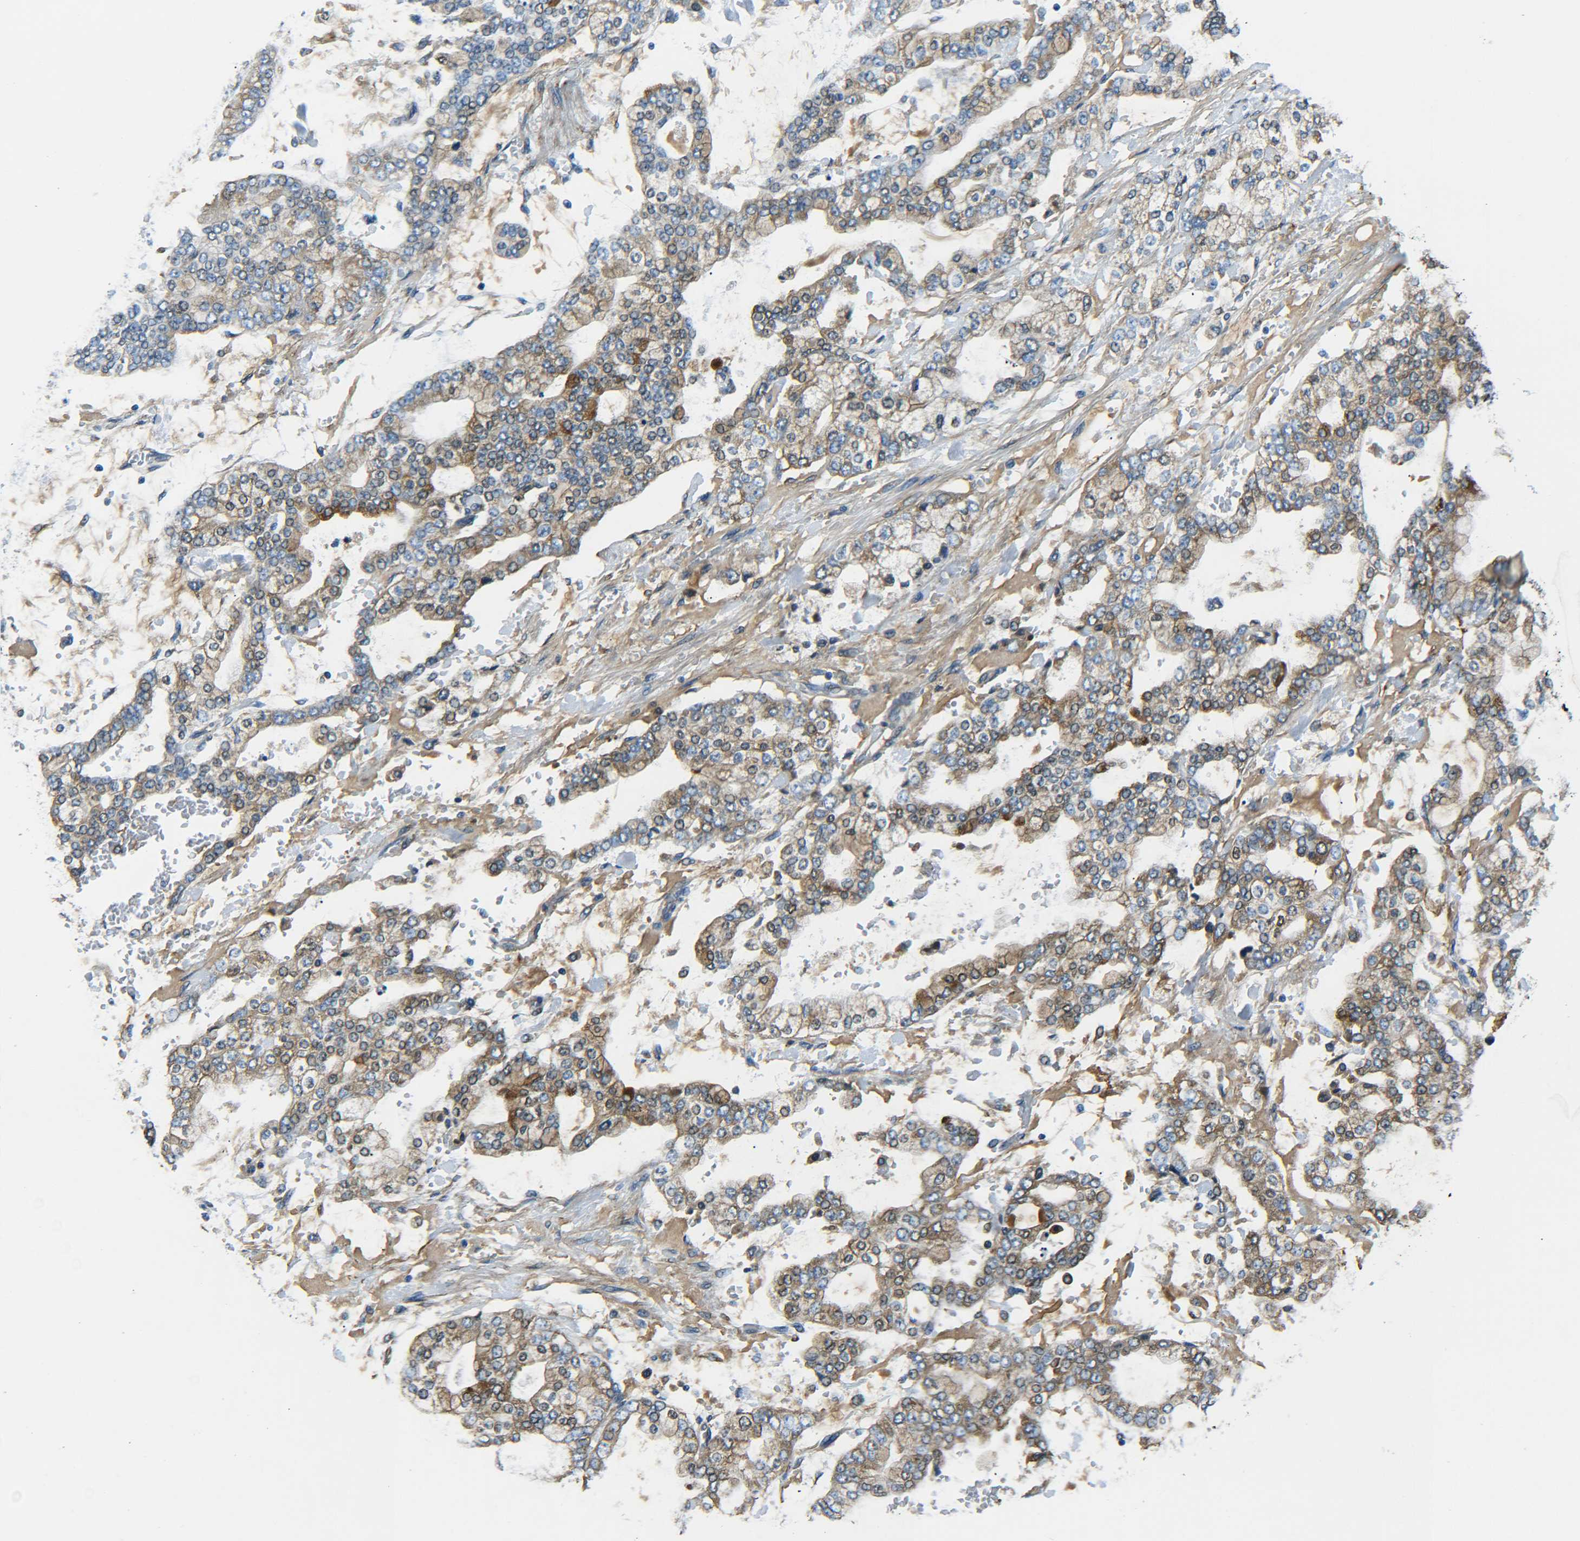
{"staining": {"intensity": "moderate", "quantity": "<25%", "location": "cytoplasmic/membranous"}, "tissue": "stomach cancer", "cell_type": "Tumor cells", "image_type": "cancer", "snomed": [{"axis": "morphology", "description": "Normal tissue, NOS"}, {"axis": "morphology", "description": "Adenocarcinoma, NOS"}, {"axis": "topography", "description": "Stomach, upper"}, {"axis": "topography", "description": "Stomach"}], "caption": "Immunohistochemical staining of stomach adenocarcinoma demonstrates low levels of moderate cytoplasmic/membranous expression in about <25% of tumor cells. (DAB (3,3'-diaminobenzidine) IHC with brightfield microscopy, high magnification).", "gene": "PREB", "patient": {"sex": "male", "age": 76}}